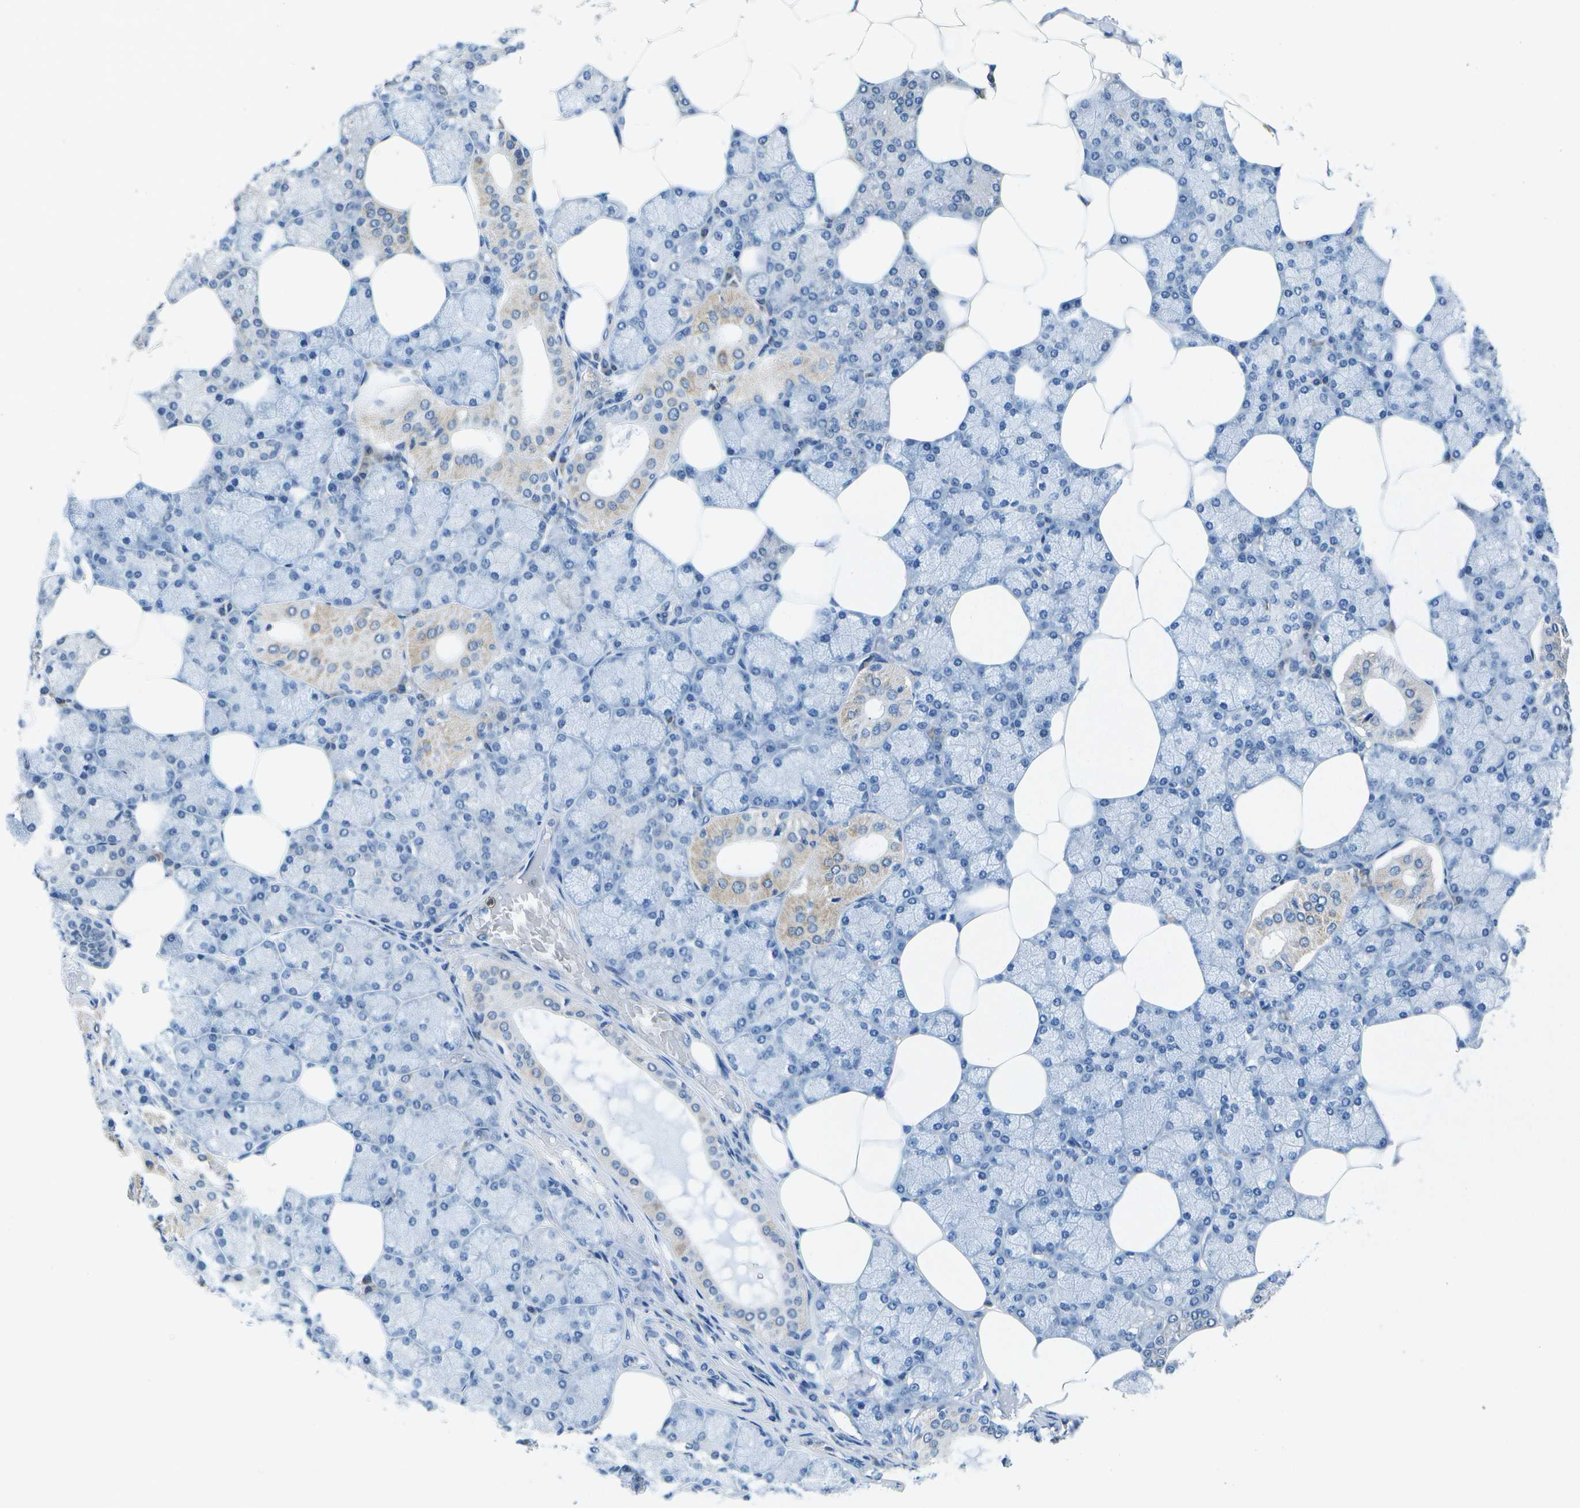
{"staining": {"intensity": "moderate", "quantity": "<25%", "location": "cytoplasmic/membranous,nuclear"}, "tissue": "salivary gland", "cell_type": "Glandular cells", "image_type": "normal", "snomed": [{"axis": "morphology", "description": "Normal tissue, NOS"}, {"axis": "topography", "description": "Salivary gland"}], "caption": "Immunohistochemical staining of unremarkable human salivary gland displays moderate cytoplasmic/membranous,nuclear protein staining in about <25% of glandular cells.", "gene": "DSE", "patient": {"sex": "male", "age": 62}}